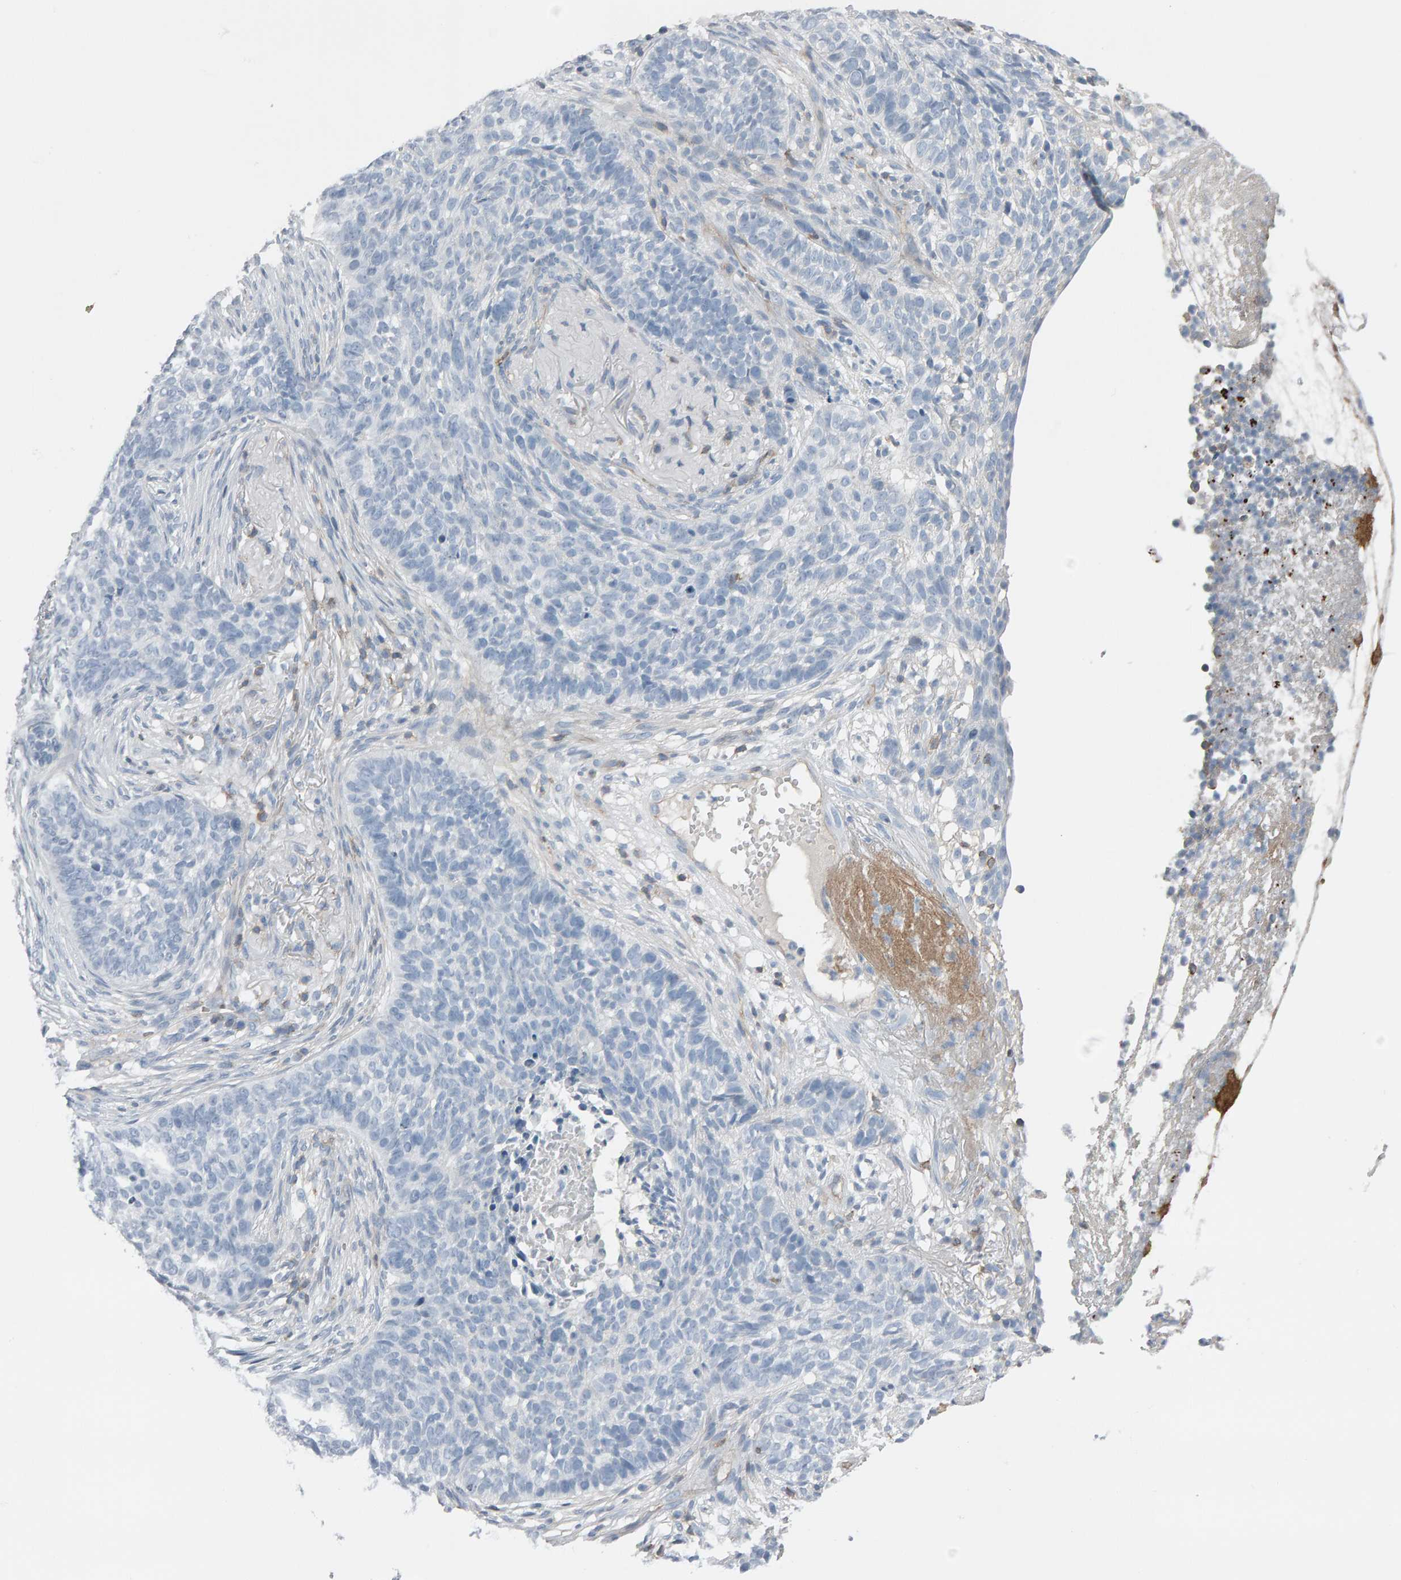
{"staining": {"intensity": "negative", "quantity": "none", "location": "none"}, "tissue": "skin cancer", "cell_type": "Tumor cells", "image_type": "cancer", "snomed": [{"axis": "morphology", "description": "Basal cell carcinoma"}, {"axis": "topography", "description": "Skin"}], "caption": "Immunohistochemistry micrograph of basal cell carcinoma (skin) stained for a protein (brown), which displays no staining in tumor cells.", "gene": "FYN", "patient": {"sex": "male", "age": 85}}